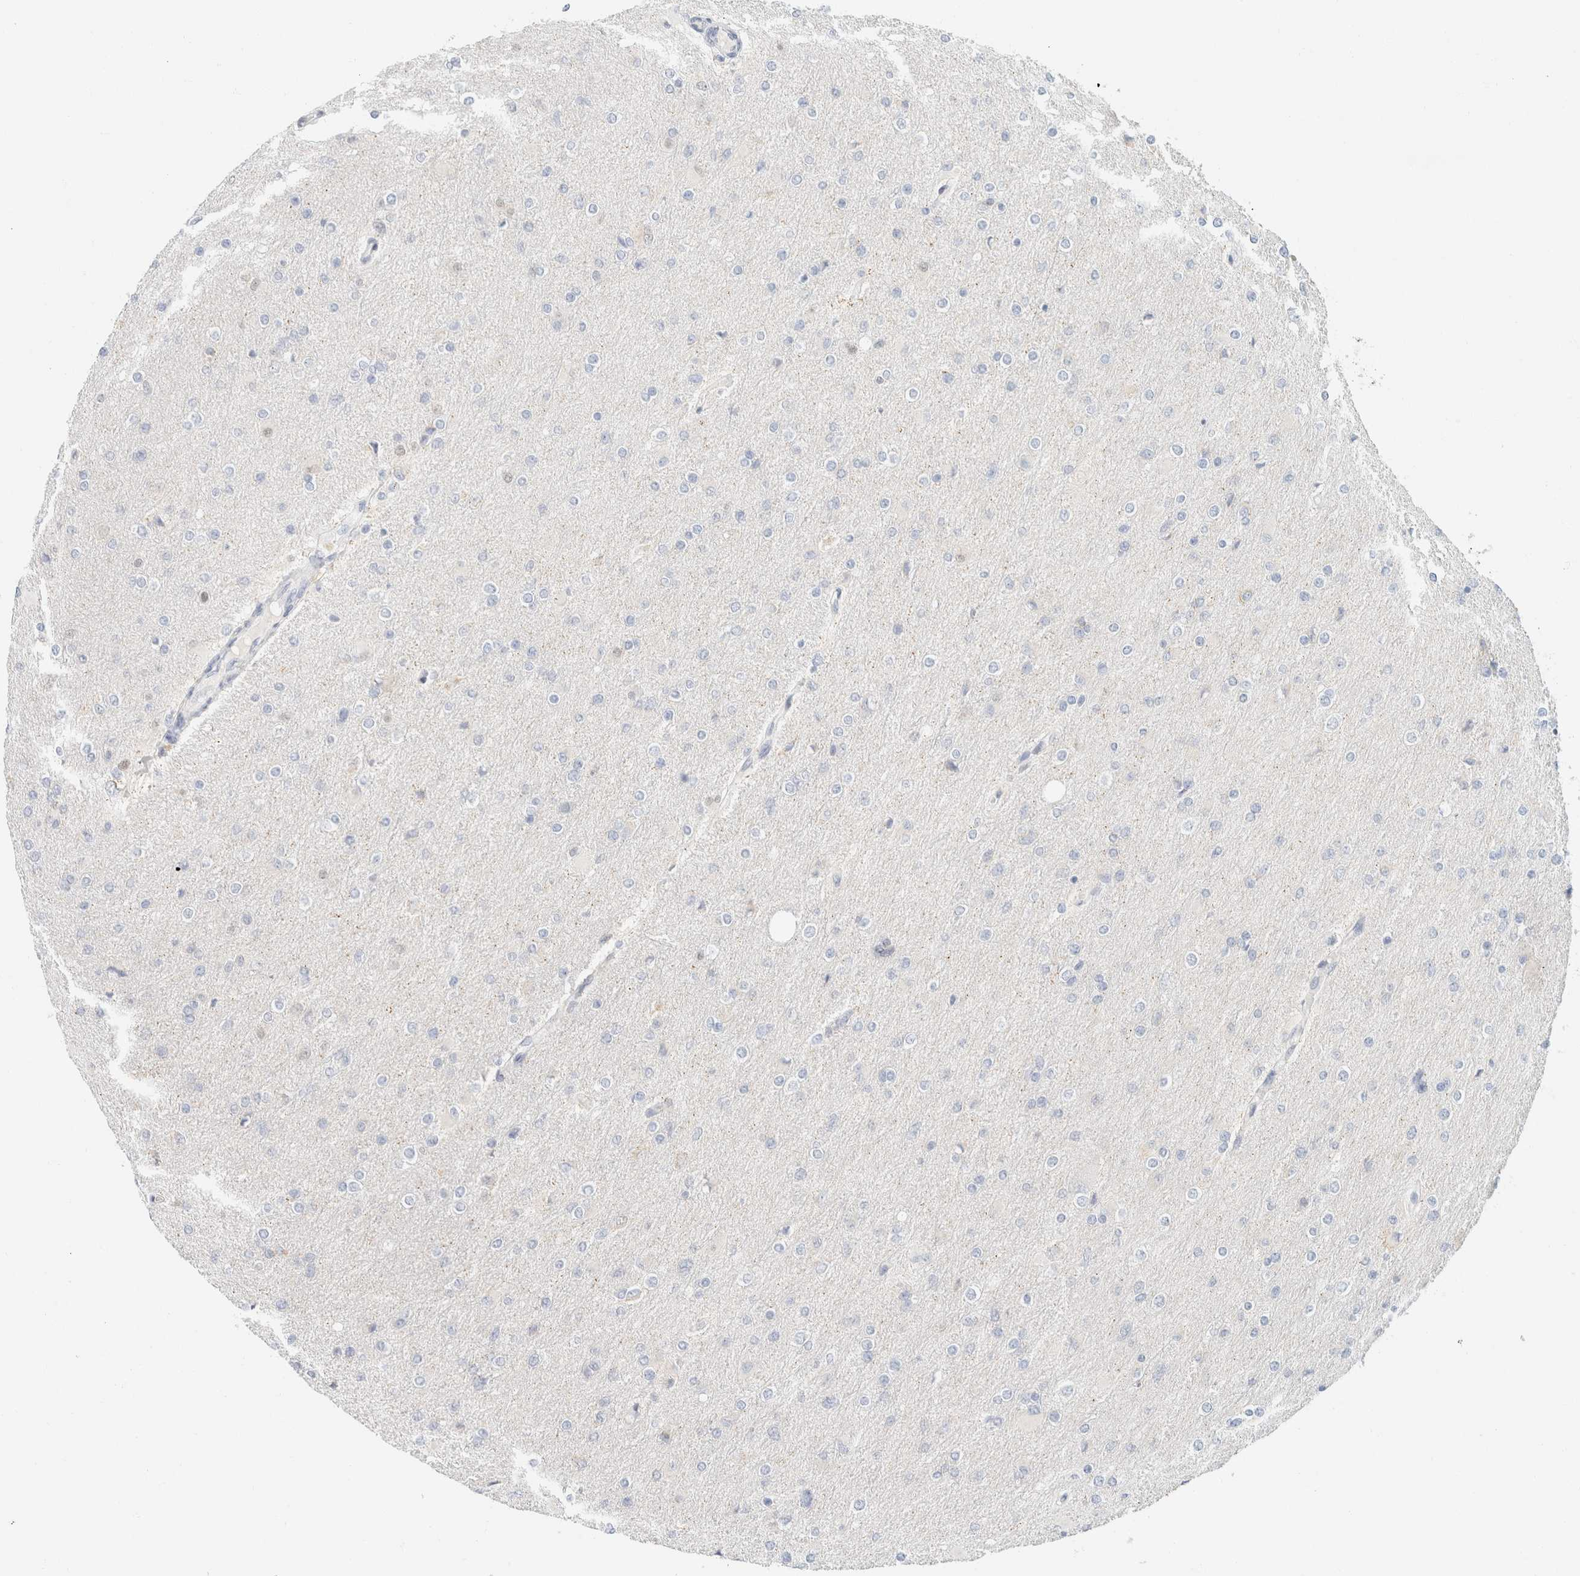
{"staining": {"intensity": "negative", "quantity": "none", "location": "none"}, "tissue": "glioma", "cell_type": "Tumor cells", "image_type": "cancer", "snomed": [{"axis": "morphology", "description": "Glioma, malignant, High grade"}, {"axis": "topography", "description": "Cerebral cortex"}], "caption": "DAB (3,3'-diaminobenzidine) immunohistochemical staining of glioma demonstrates no significant staining in tumor cells. (DAB immunohistochemistry (IHC) with hematoxylin counter stain).", "gene": "KRT20", "patient": {"sex": "female", "age": 36}}